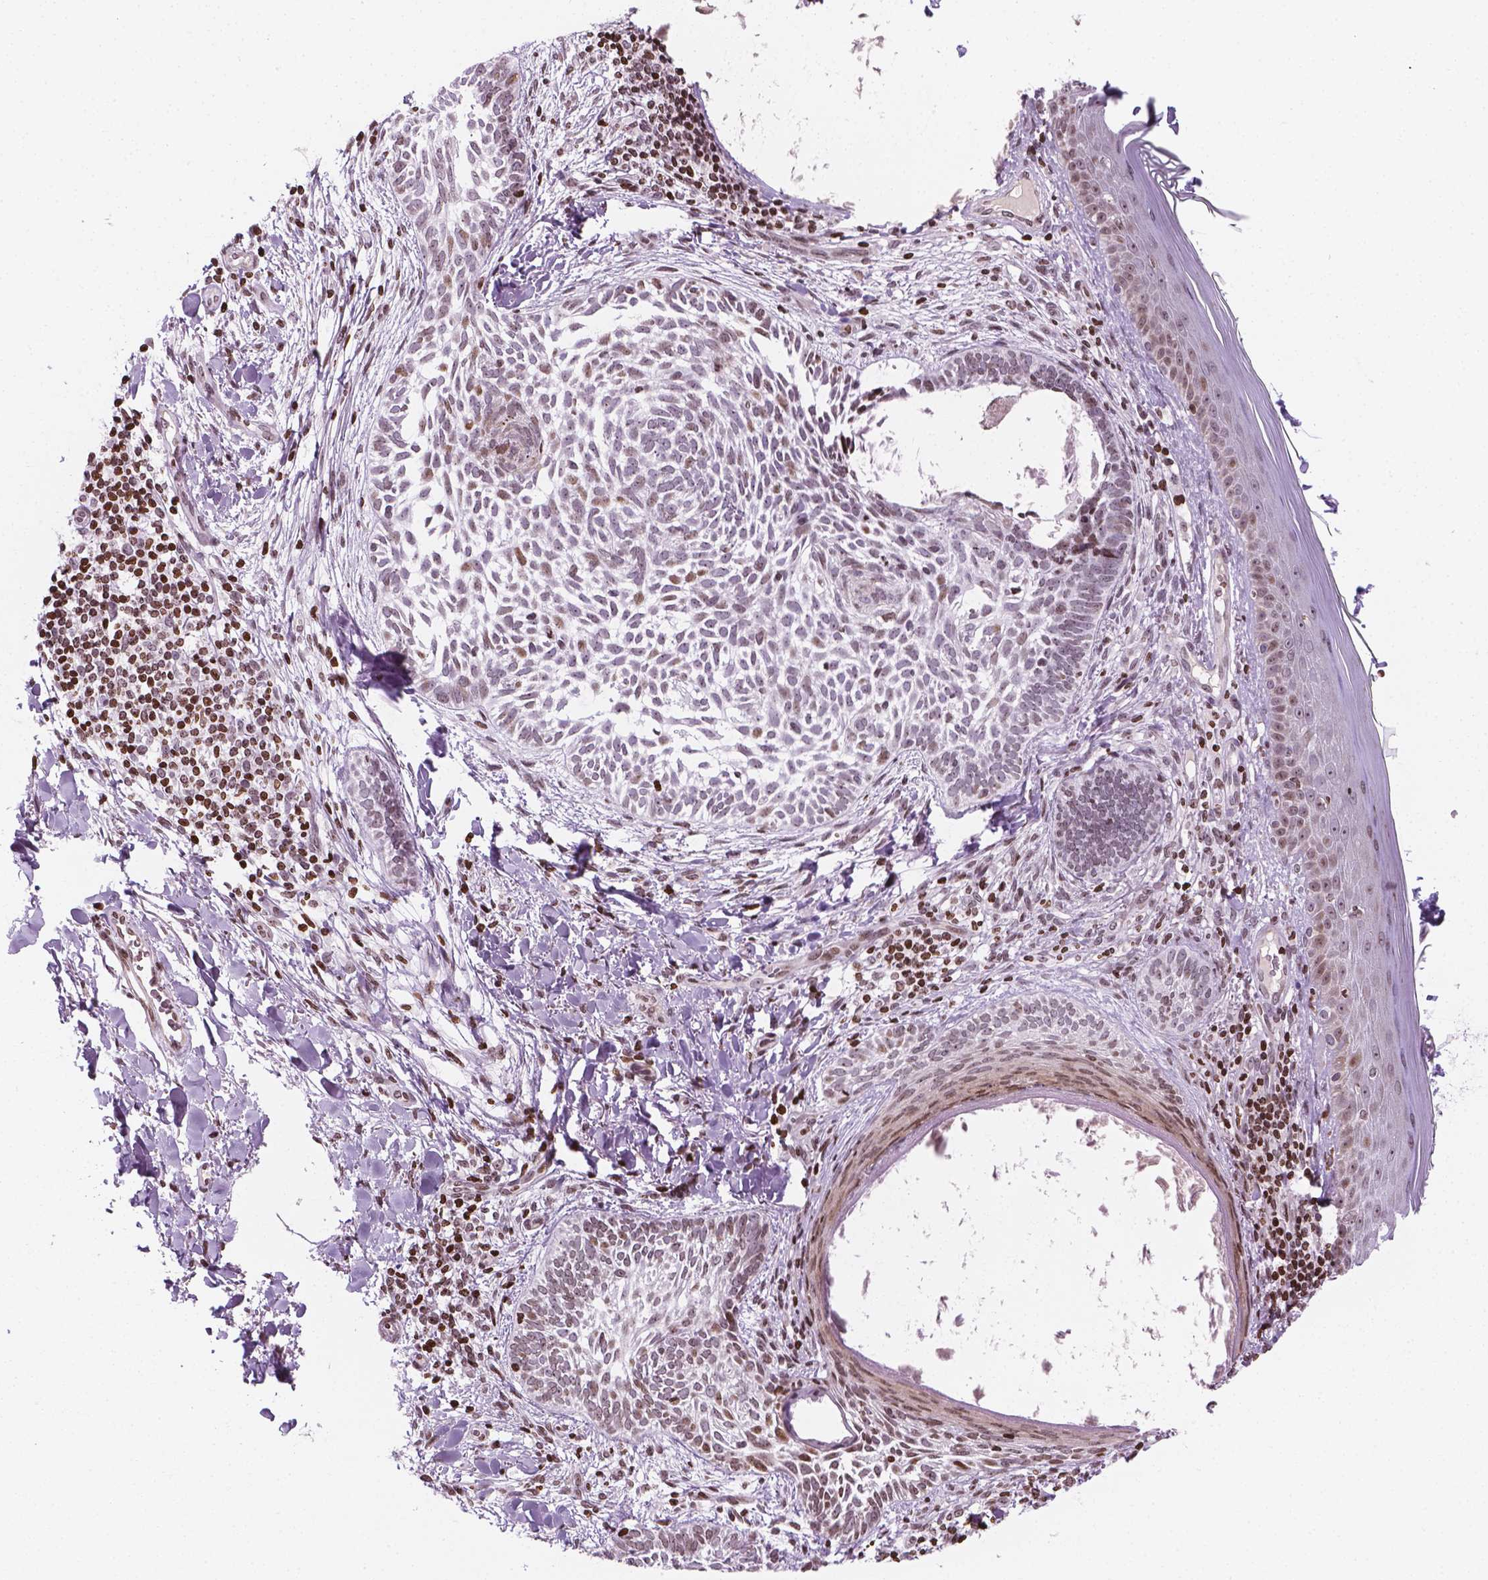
{"staining": {"intensity": "weak", "quantity": "25%-75%", "location": "nuclear"}, "tissue": "skin cancer", "cell_type": "Tumor cells", "image_type": "cancer", "snomed": [{"axis": "morphology", "description": "Normal tissue, NOS"}, {"axis": "morphology", "description": "Basal cell carcinoma"}, {"axis": "topography", "description": "Skin"}], "caption": "Human basal cell carcinoma (skin) stained for a protein (brown) shows weak nuclear positive expression in approximately 25%-75% of tumor cells.", "gene": "PIP4K2A", "patient": {"sex": "male", "age": 46}}